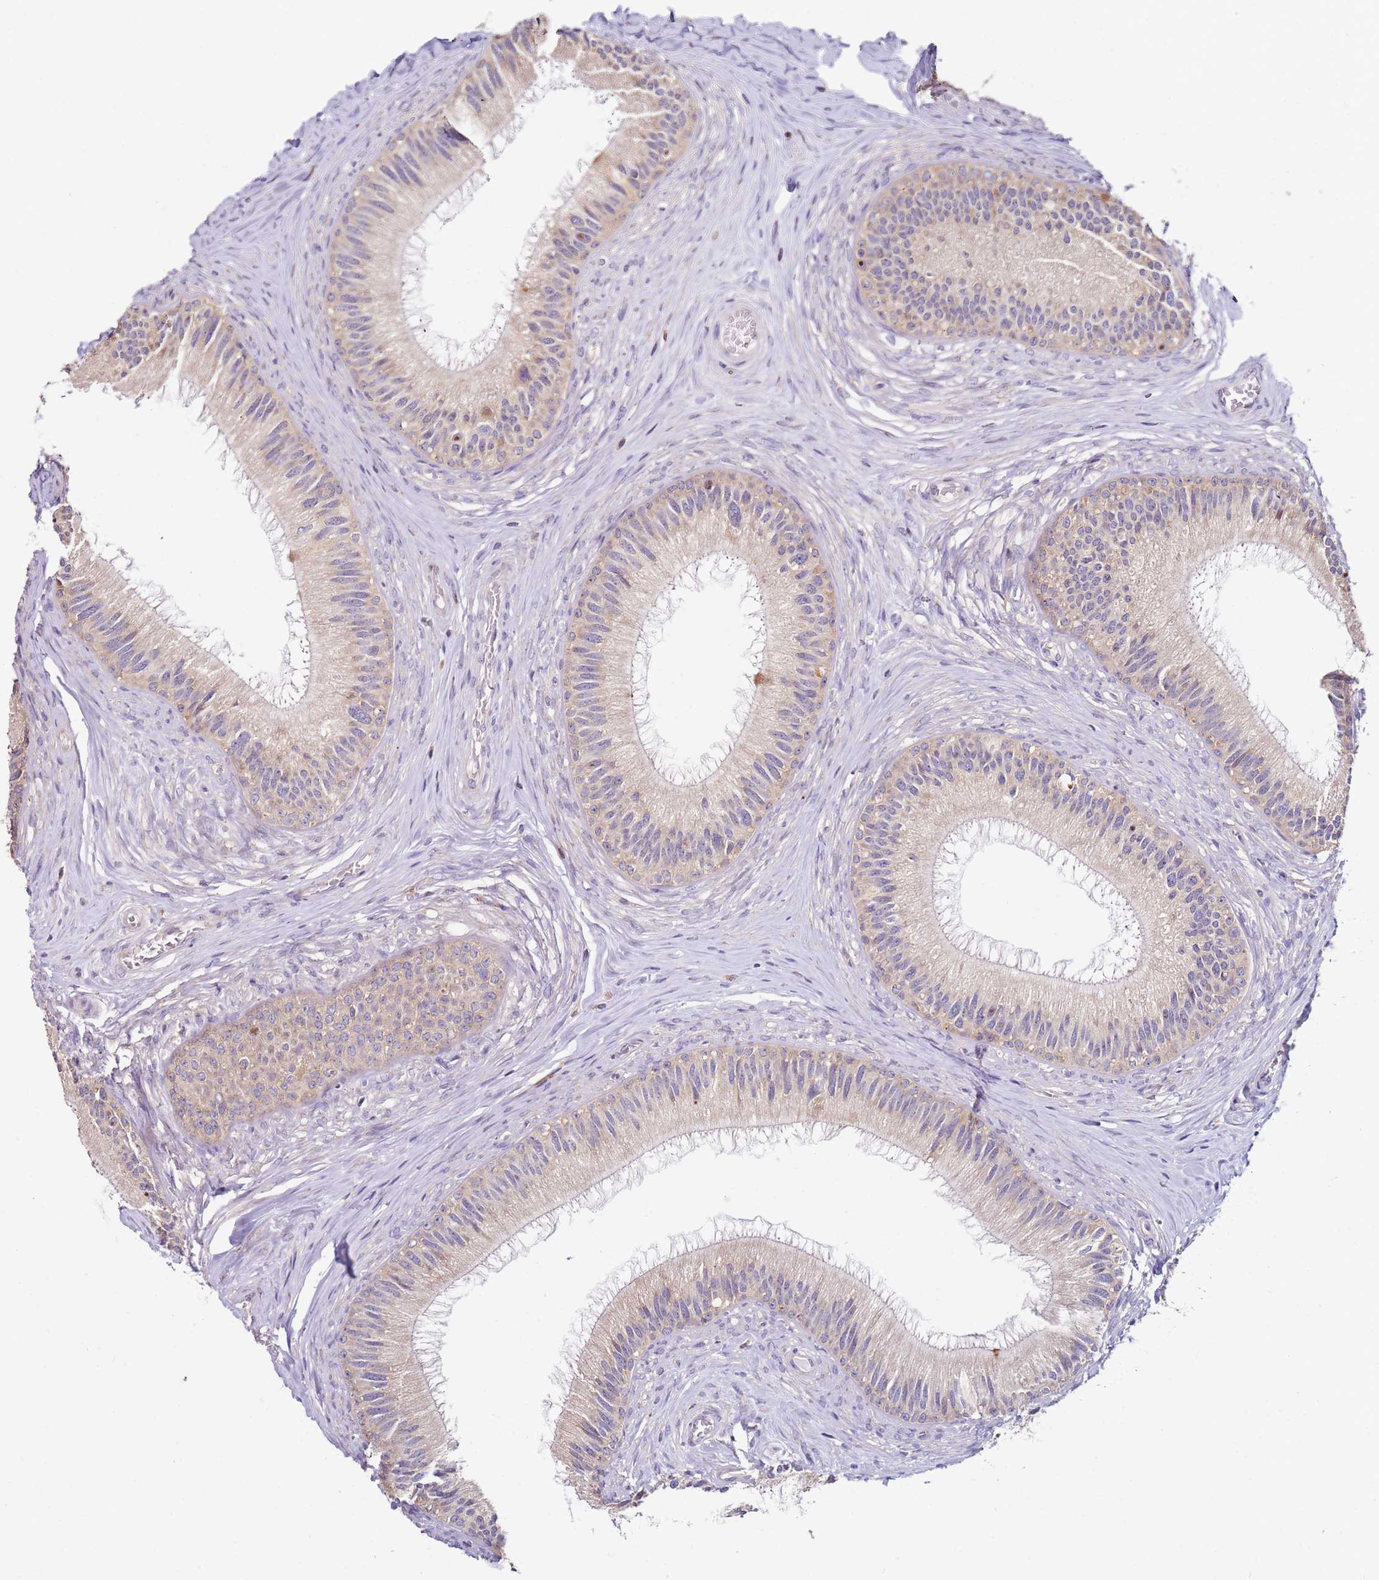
{"staining": {"intensity": "moderate", "quantity": "<25%", "location": "cytoplasmic/membranous"}, "tissue": "epididymis", "cell_type": "Glandular cells", "image_type": "normal", "snomed": [{"axis": "morphology", "description": "Normal tissue, NOS"}, {"axis": "topography", "description": "Epididymis"}], "caption": "This micrograph reveals immunohistochemistry staining of benign epididymis, with low moderate cytoplasmic/membranous positivity in approximately <25% of glandular cells.", "gene": "CNOT9", "patient": {"sex": "male", "age": 27}}